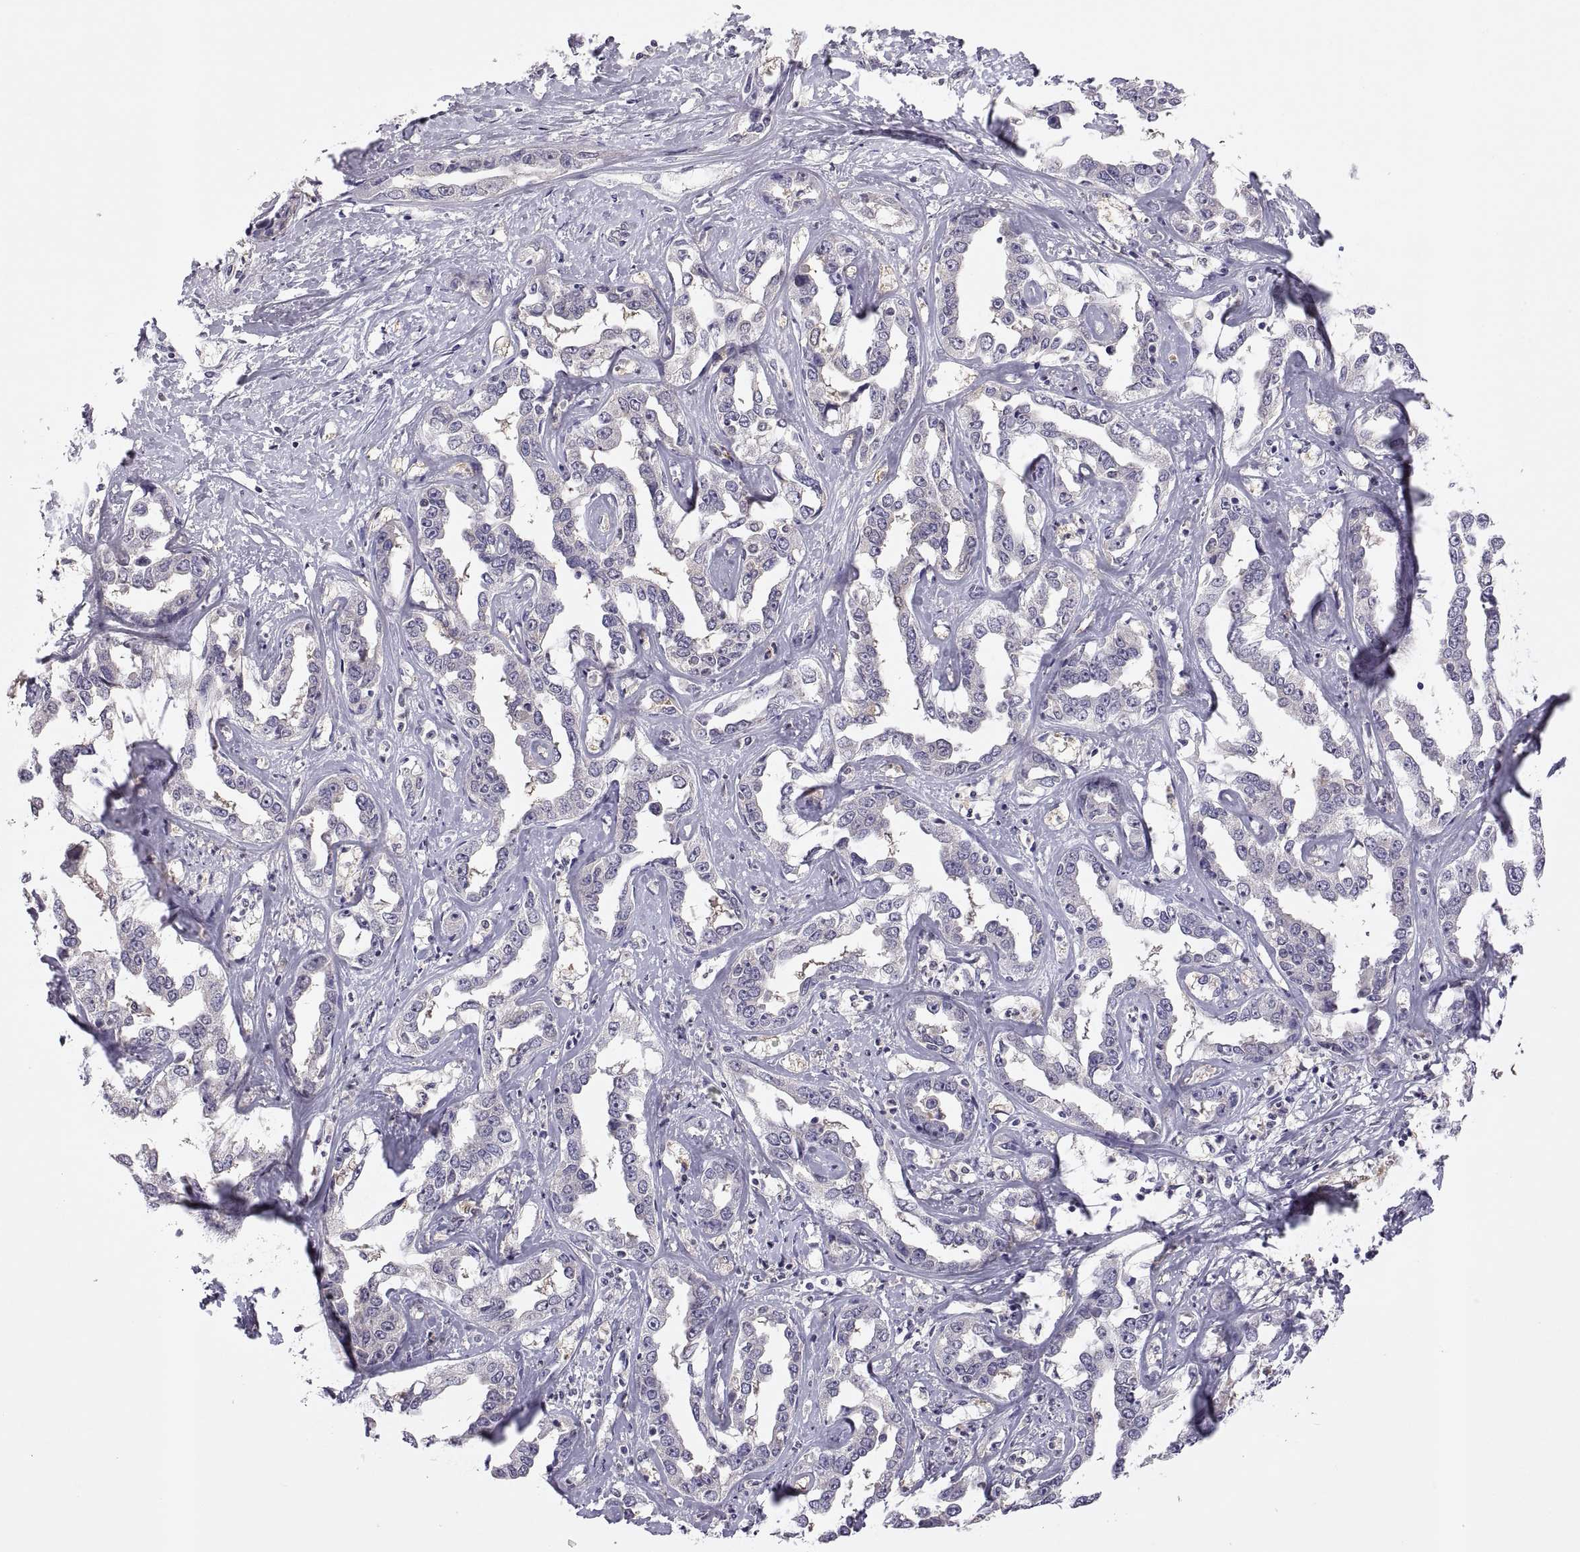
{"staining": {"intensity": "negative", "quantity": "none", "location": "none"}, "tissue": "liver cancer", "cell_type": "Tumor cells", "image_type": "cancer", "snomed": [{"axis": "morphology", "description": "Cholangiocarcinoma"}, {"axis": "topography", "description": "Liver"}], "caption": "DAB (3,3'-diaminobenzidine) immunohistochemical staining of human liver cancer reveals no significant expression in tumor cells.", "gene": "FGF9", "patient": {"sex": "male", "age": 59}}